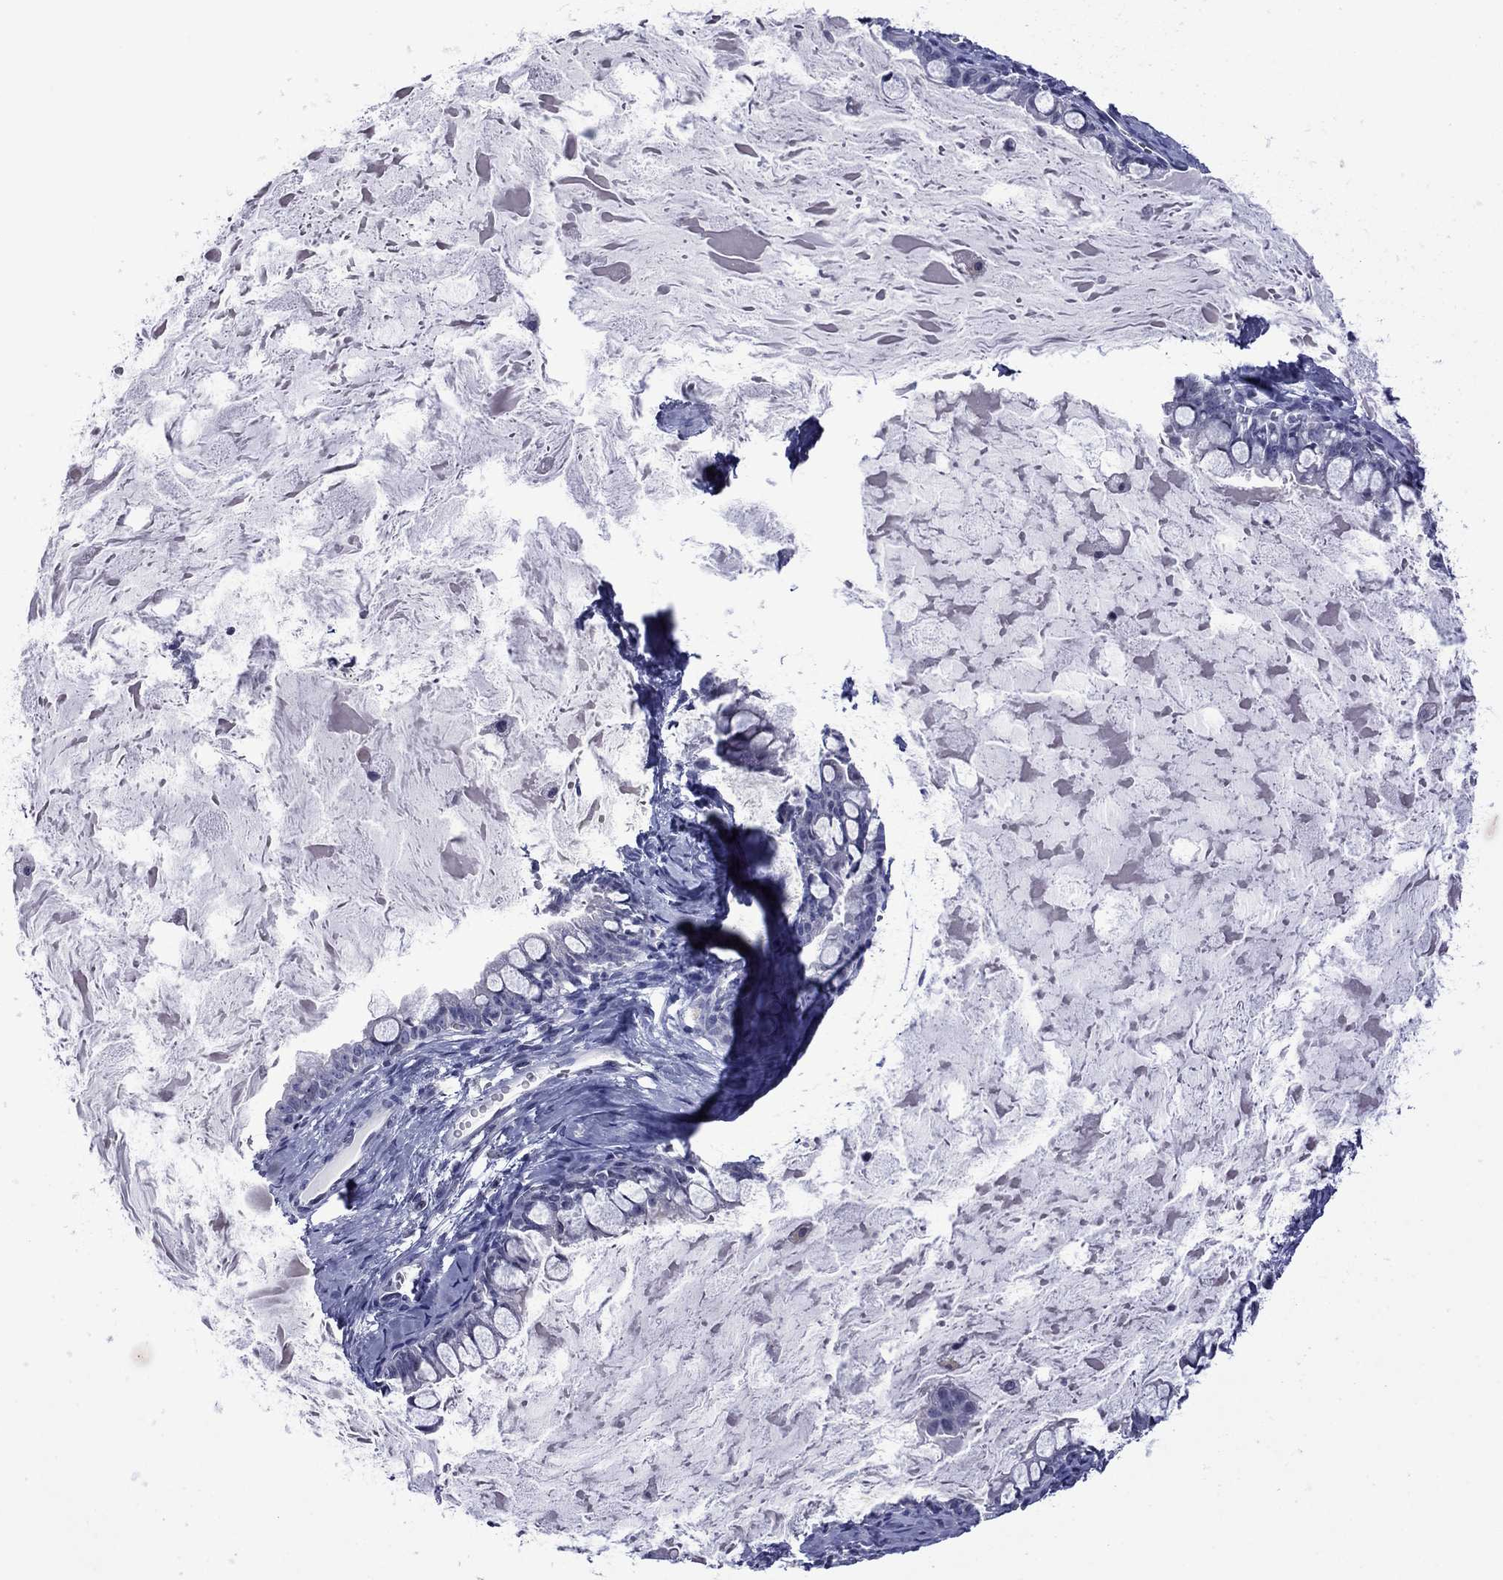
{"staining": {"intensity": "negative", "quantity": "none", "location": "none"}, "tissue": "ovarian cancer", "cell_type": "Tumor cells", "image_type": "cancer", "snomed": [{"axis": "morphology", "description": "Cystadenocarcinoma, mucinous, NOS"}, {"axis": "topography", "description": "Ovary"}], "caption": "Ovarian cancer (mucinous cystadenocarcinoma) was stained to show a protein in brown. There is no significant positivity in tumor cells. (Immunohistochemistry (ihc), brightfield microscopy, high magnification).", "gene": "PIWIL1", "patient": {"sex": "female", "age": 63}}